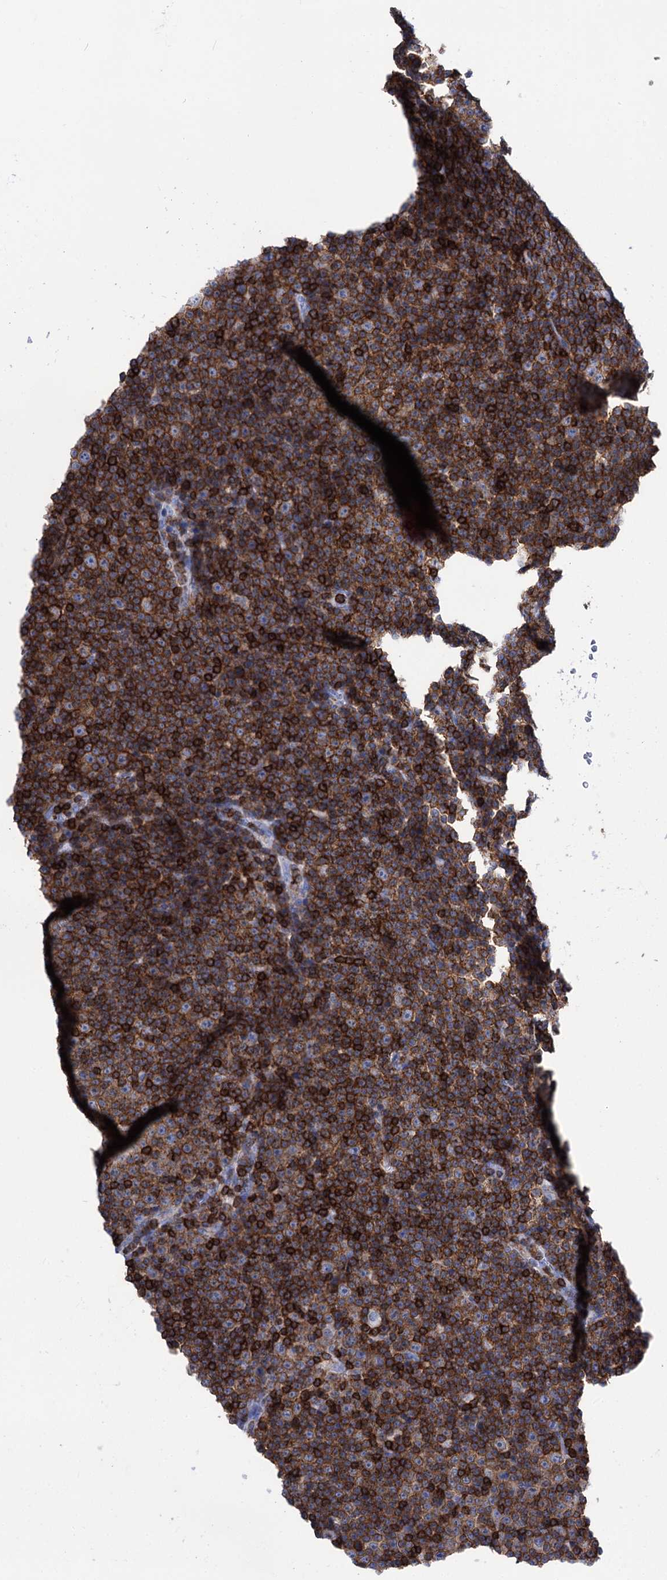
{"staining": {"intensity": "strong", "quantity": ">75%", "location": "cytoplasmic/membranous"}, "tissue": "lymphoma", "cell_type": "Tumor cells", "image_type": "cancer", "snomed": [{"axis": "morphology", "description": "Malignant lymphoma, non-Hodgkin's type, Low grade"}, {"axis": "topography", "description": "Lymph node"}], "caption": "A high amount of strong cytoplasmic/membranous positivity is appreciated in approximately >75% of tumor cells in malignant lymphoma, non-Hodgkin's type (low-grade) tissue.", "gene": "DEF6", "patient": {"sex": "female", "age": 67}}